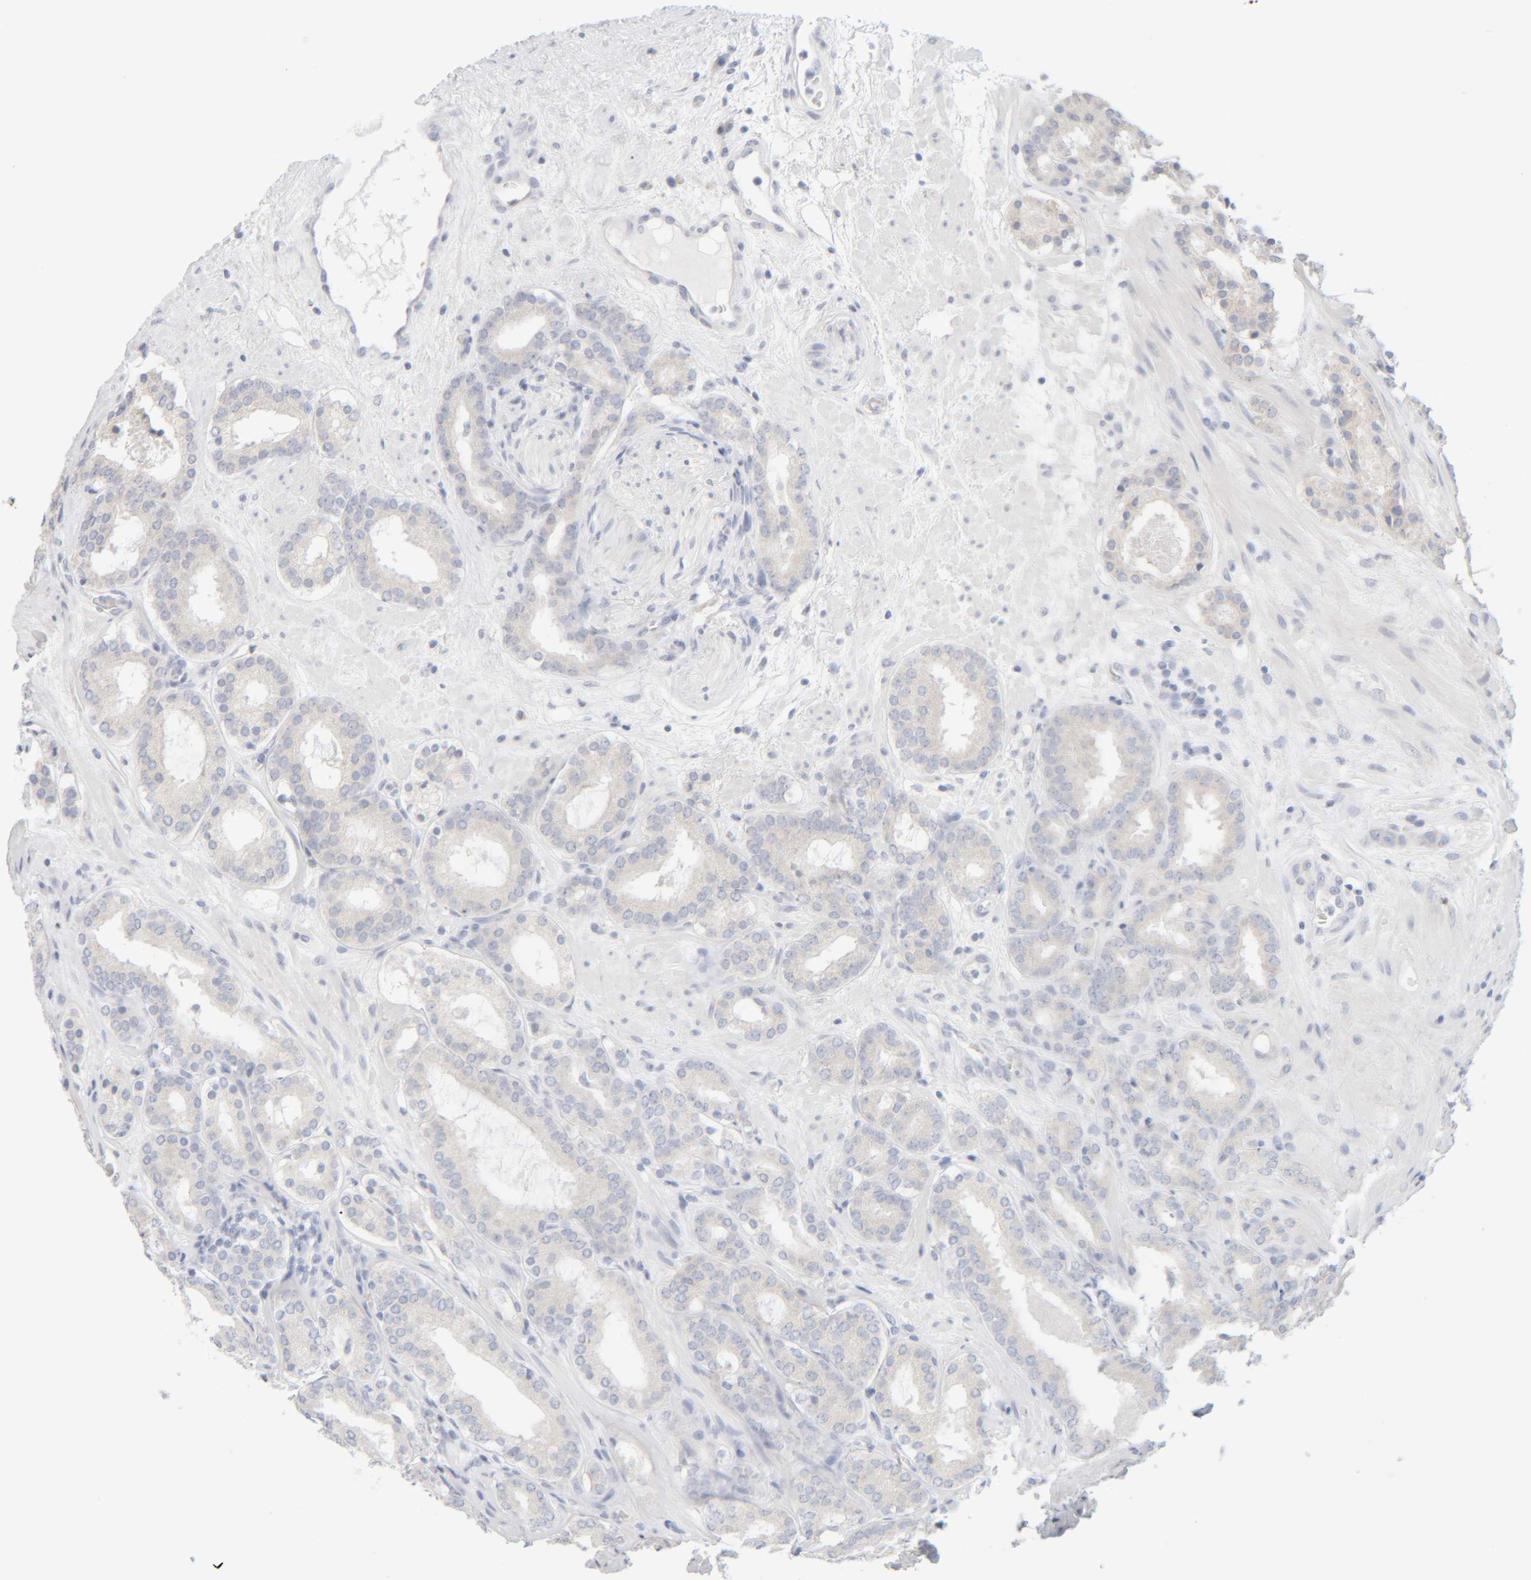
{"staining": {"intensity": "negative", "quantity": "none", "location": "none"}, "tissue": "prostate cancer", "cell_type": "Tumor cells", "image_type": "cancer", "snomed": [{"axis": "morphology", "description": "Adenocarcinoma, Low grade"}, {"axis": "topography", "description": "Prostate"}], "caption": "The micrograph displays no staining of tumor cells in prostate cancer (adenocarcinoma (low-grade)). Nuclei are stained in blue.", "gene": "RIDA", "patient": {"sex": "male", "age": 69}}